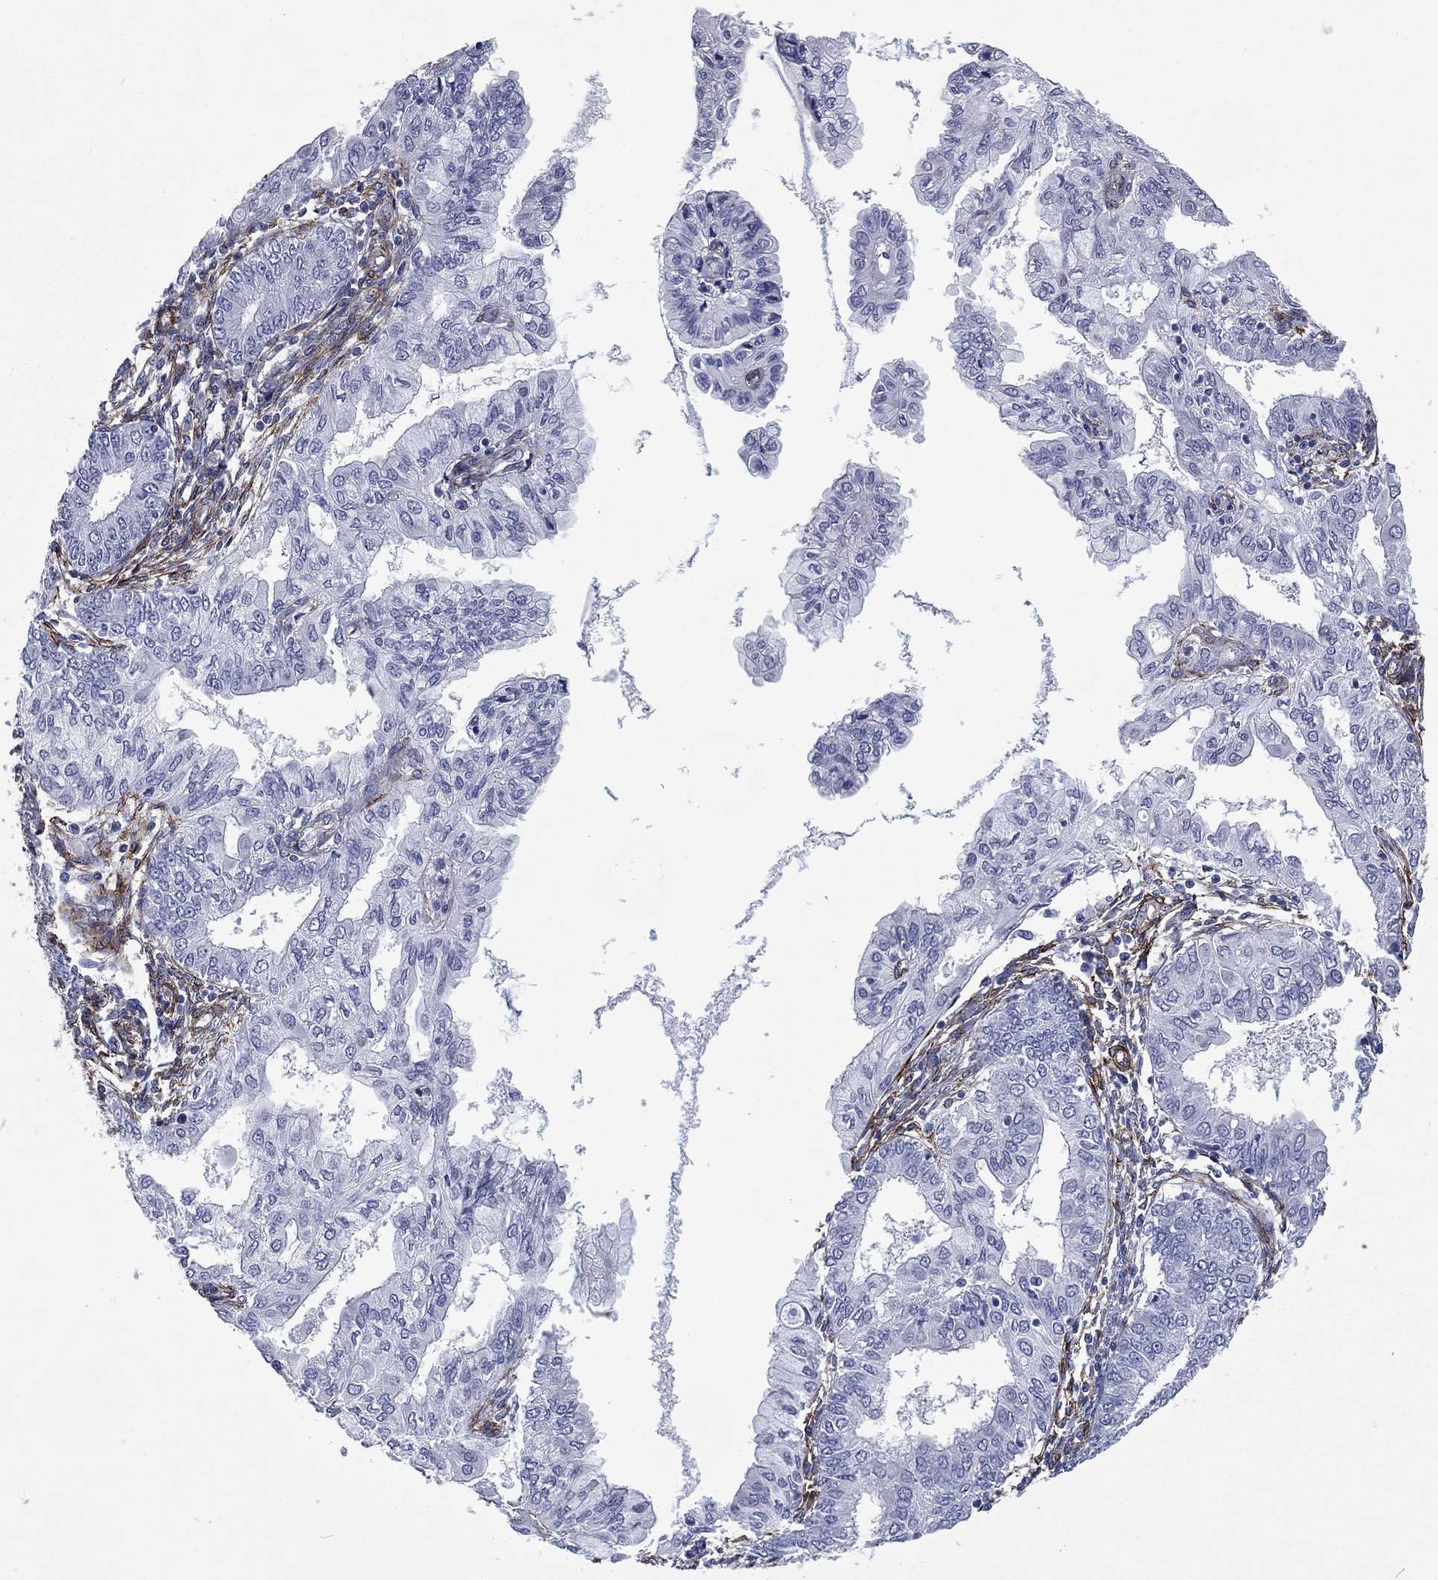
{"staining": {"intensity": "negative", "quantity": "none", "location": "none"}, "tissue": "endometrial cancer", "cell_type": "Tumor cells", "image_type": "cancer", "snomed": [{"axis": "morphology", "description": "Adenocarcinoma, NOS"}, {"axis": "topography", "description": "Endometrium"}], "caption": "Endometrial cancer was stained to show a protein in brown. There is no significant positivity in tumor cells.", "gene": "CAVIN3", "patient": {"sex": "female", "age": 68}}